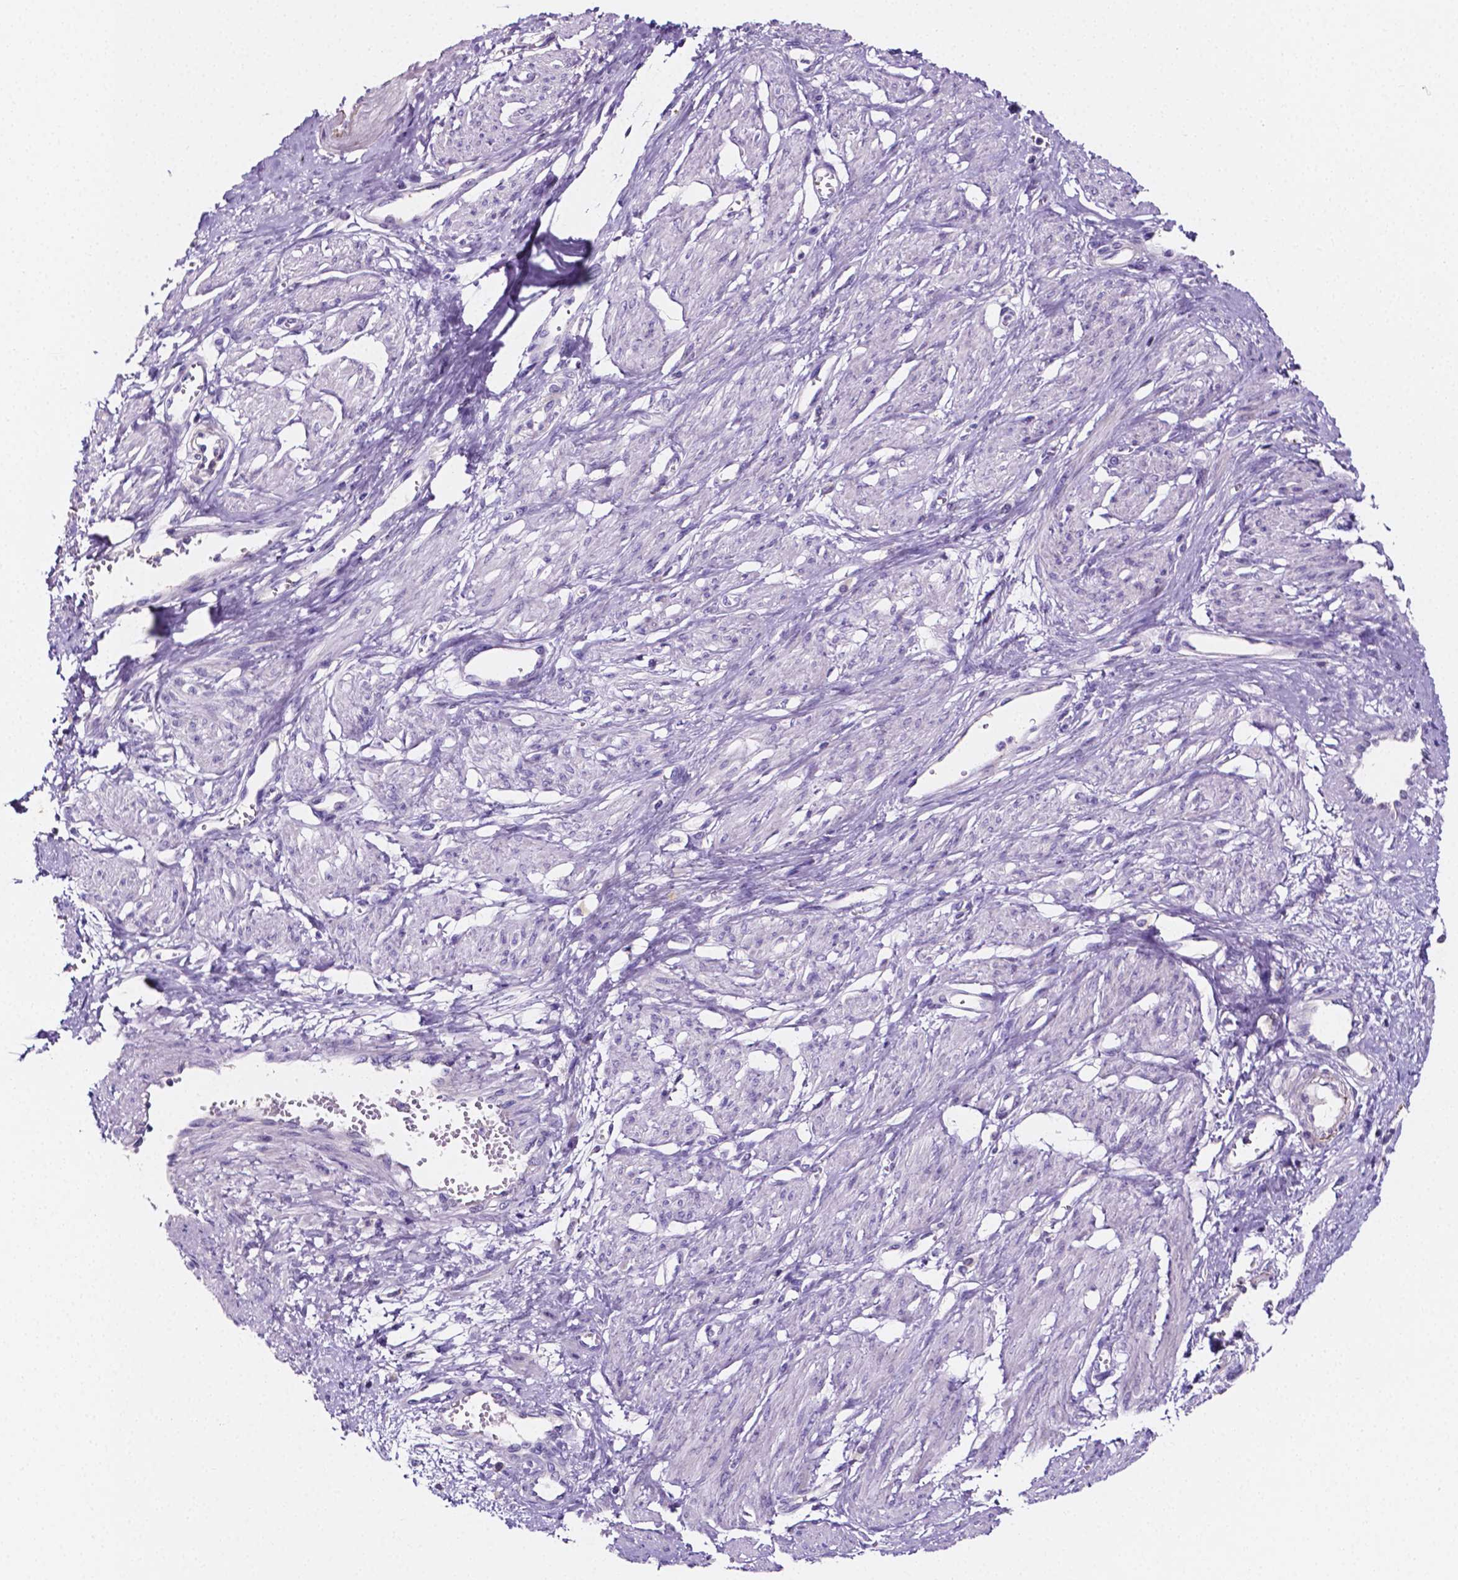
{"staining": {"intensity": "negative", "quantity": "none", "location": "none"}, "tissue": "smooth muscle", "cell_type": "Smooth muscle cells", "image_type": "normal", "snomed": [{"axis": "morphology", "description": "Normal tissue, NOS"}, {"axis": "topography", "description": "Smooth muscle"}, {"axis": "topography", "description": "Uterus"}], "caption": "Immunohistochemistry (IHC) of normal smooth muscle demonstrates no expression in smooth muscle cells.", "gene": "NRGN", "patient": {"sex": "female", "age": 39}}